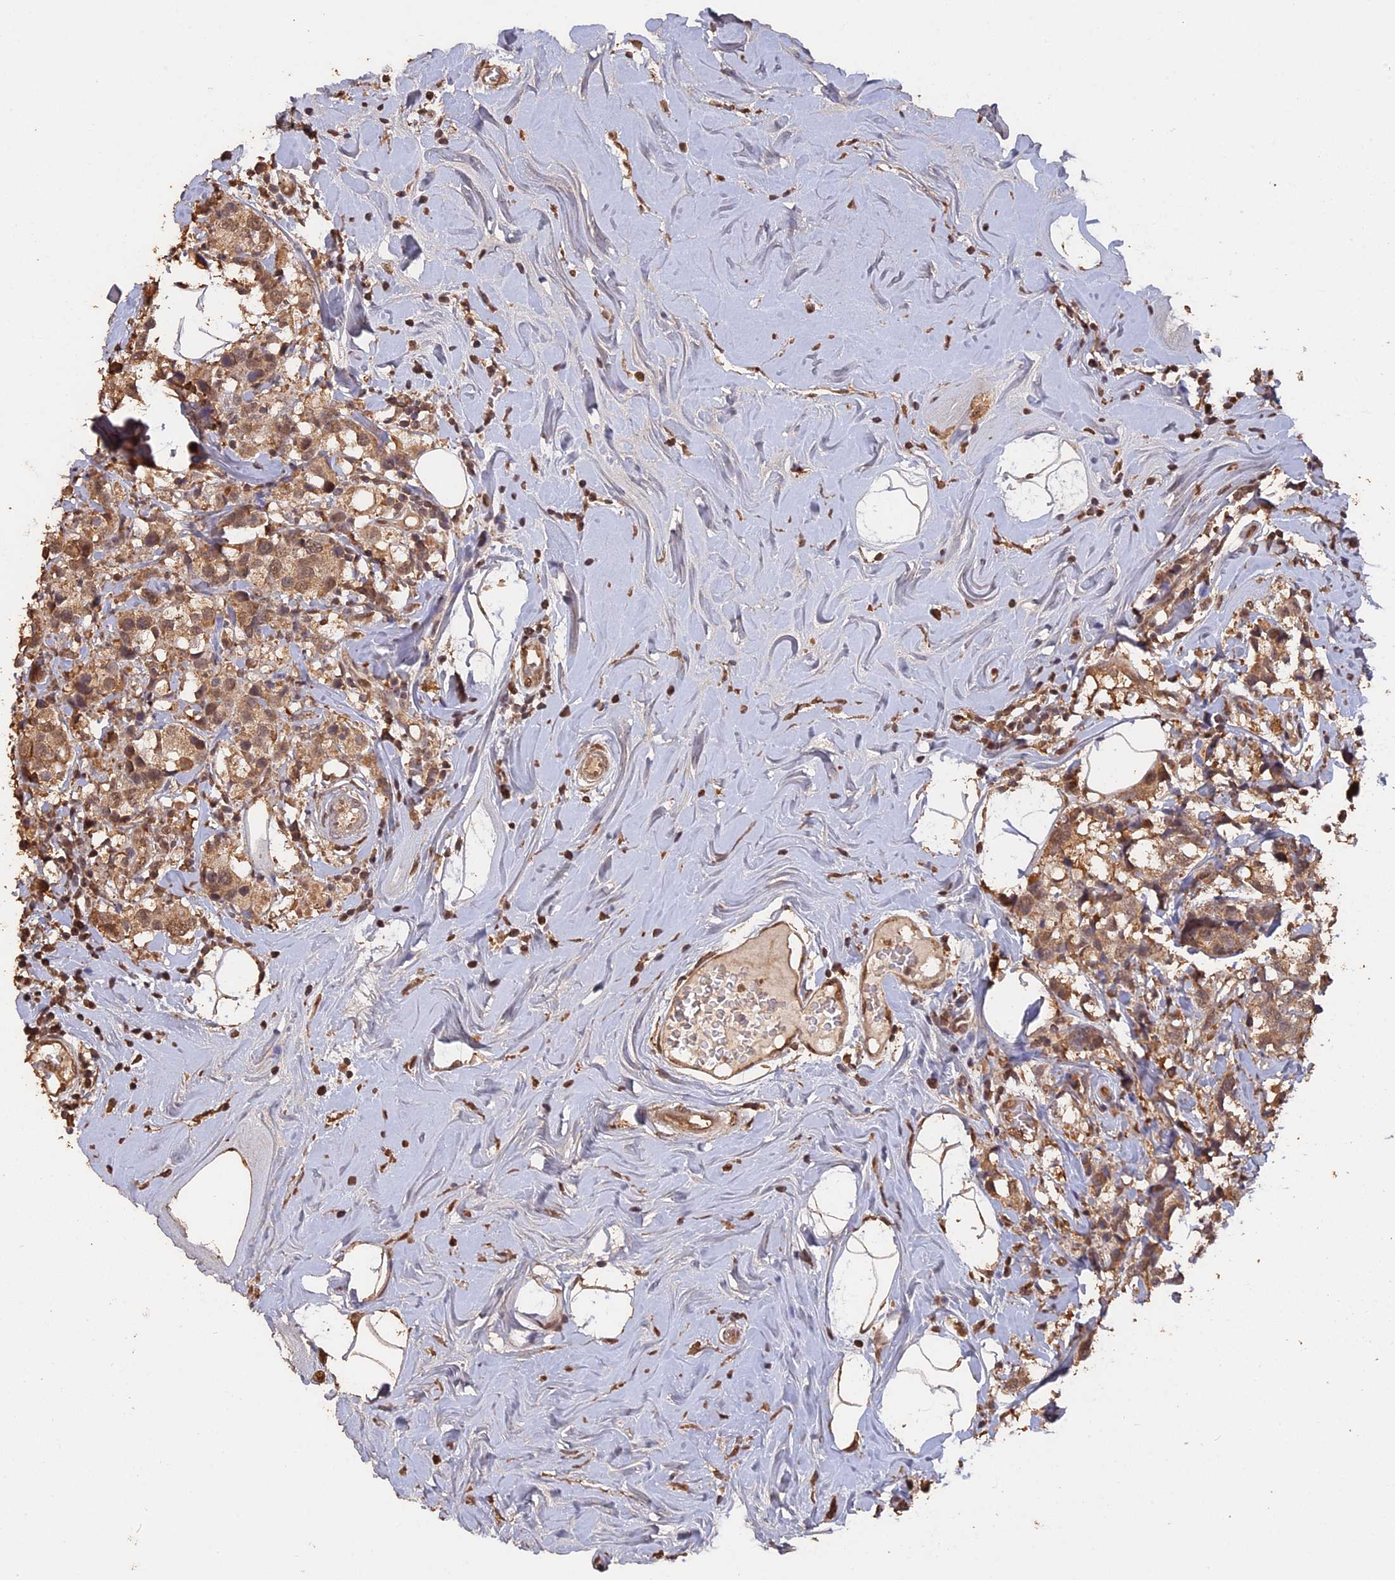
{"staining": {"intensity": "moderate", "quantity": ">75%", "location": "cytoplasmic/membranous,nuclear"}, "tissue": "breast cancer", "cell_type": "Tumor cells", "image_type": "cancer", "snomed": [{"axis": "morphology", "description": "Lobular carcinoma"}, {"axis": "topography", "description": "Breast"}], "caption": "High-power microscopy captured an immunohistochemistry histopathology image of breast lobular carcinoma, revealing moderate cytoplasmic/membranous and nuclear positivity in about >75% of tumor cells.", "gene": "PSMC6", "patient": {"sex": "female", "age": 59}}